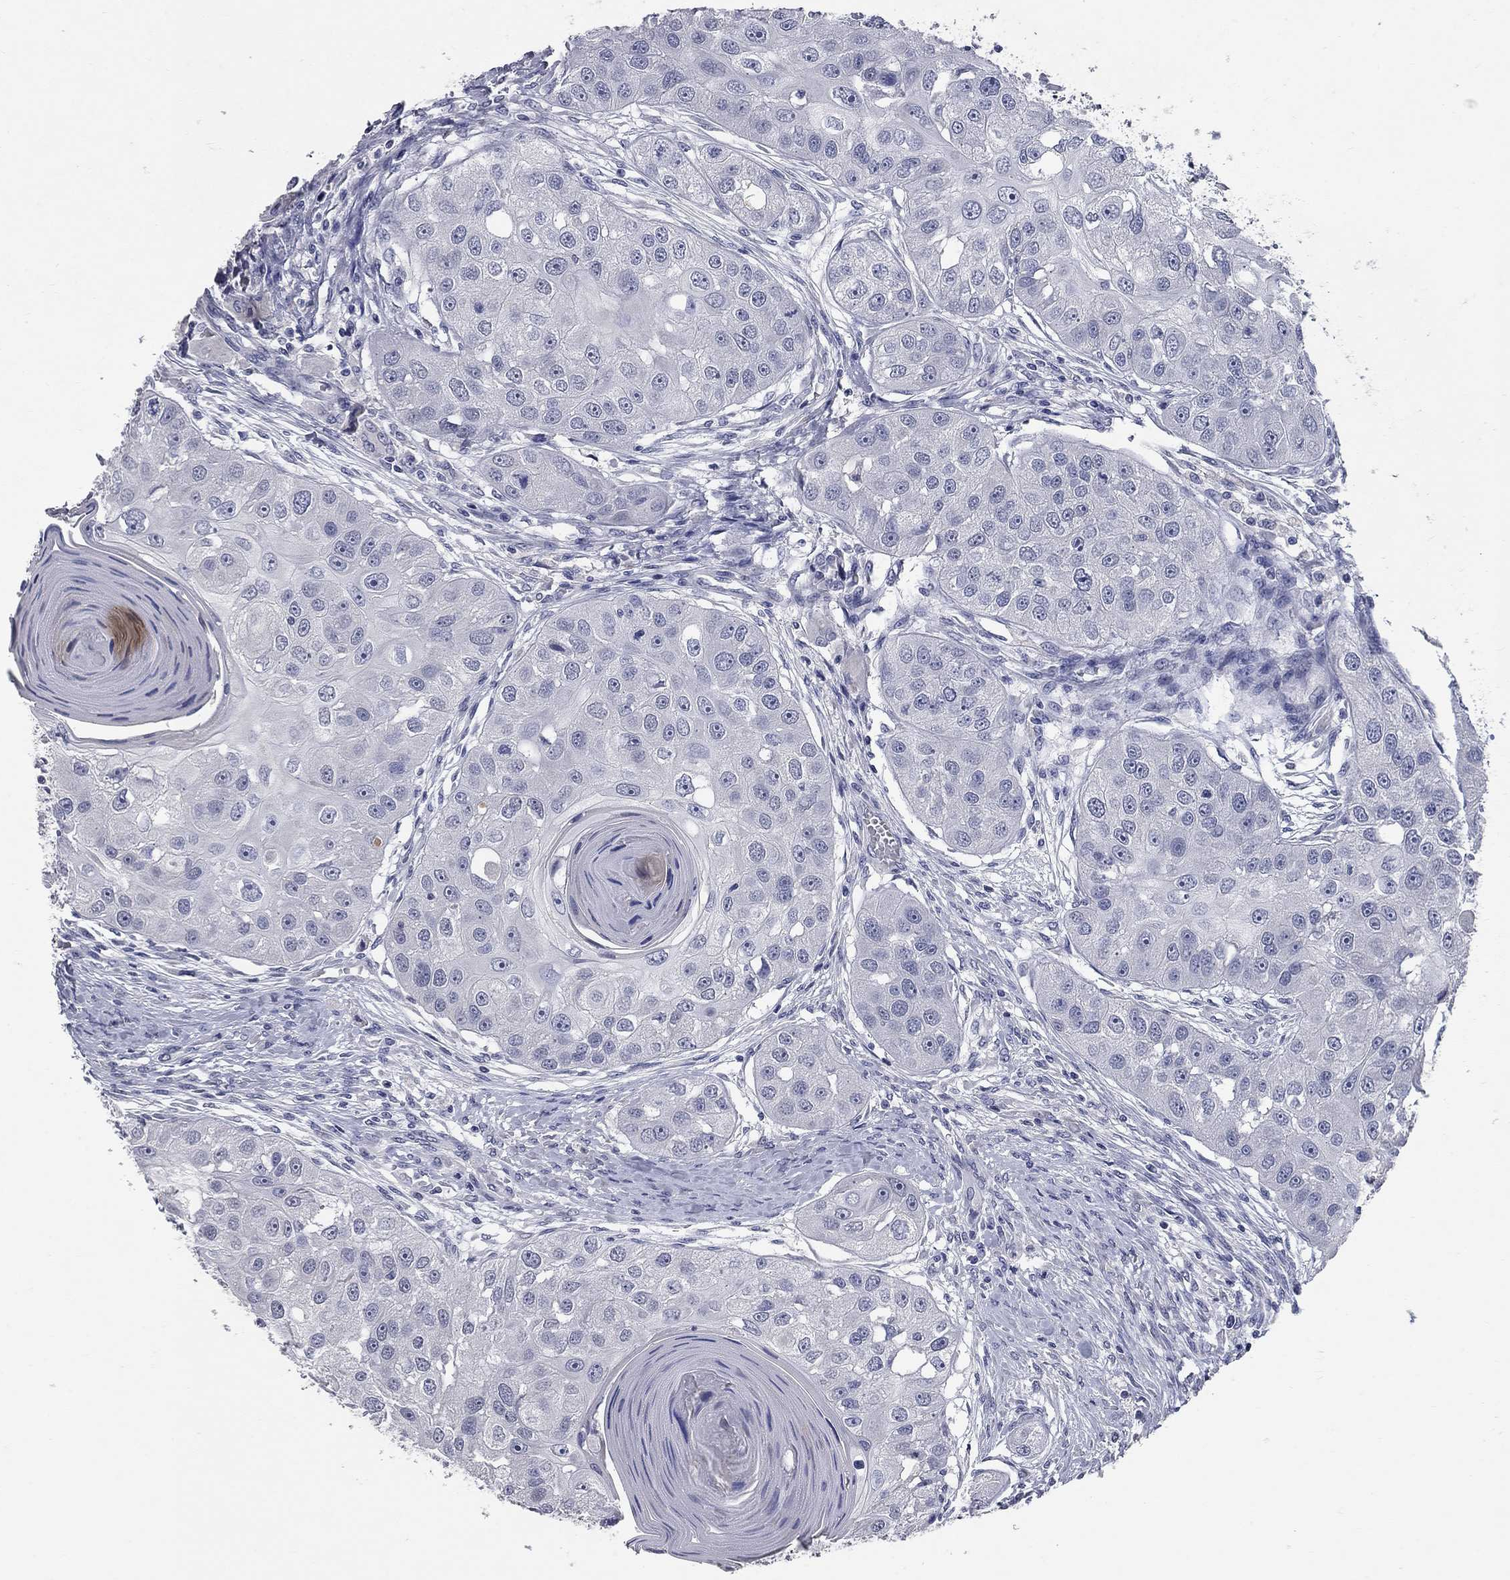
{"staining": {"intensity": "negative", "quantity": "none", "location": "none"}, "tissue": "head and neck cancer", "cell_type": "Tumor cells", "image_type": "cancer", "snomed": [{"axis": "morphology", "description": "Normal tissue, NOS"}, {"axis": "morphology", "description": "Squamous cell carcinoma, NOS"}, {"axis": "topography", "description": "Skeletal muscle"}, {"axis": "topography", "description": "Head-Neck"}], "caption": "Head and neck cancer stained for a protein using immunohistochemistry demonstrates no positivity tumor cells.", "gene": "SYT12", "patient": {"sex": "male", "age": 51}}